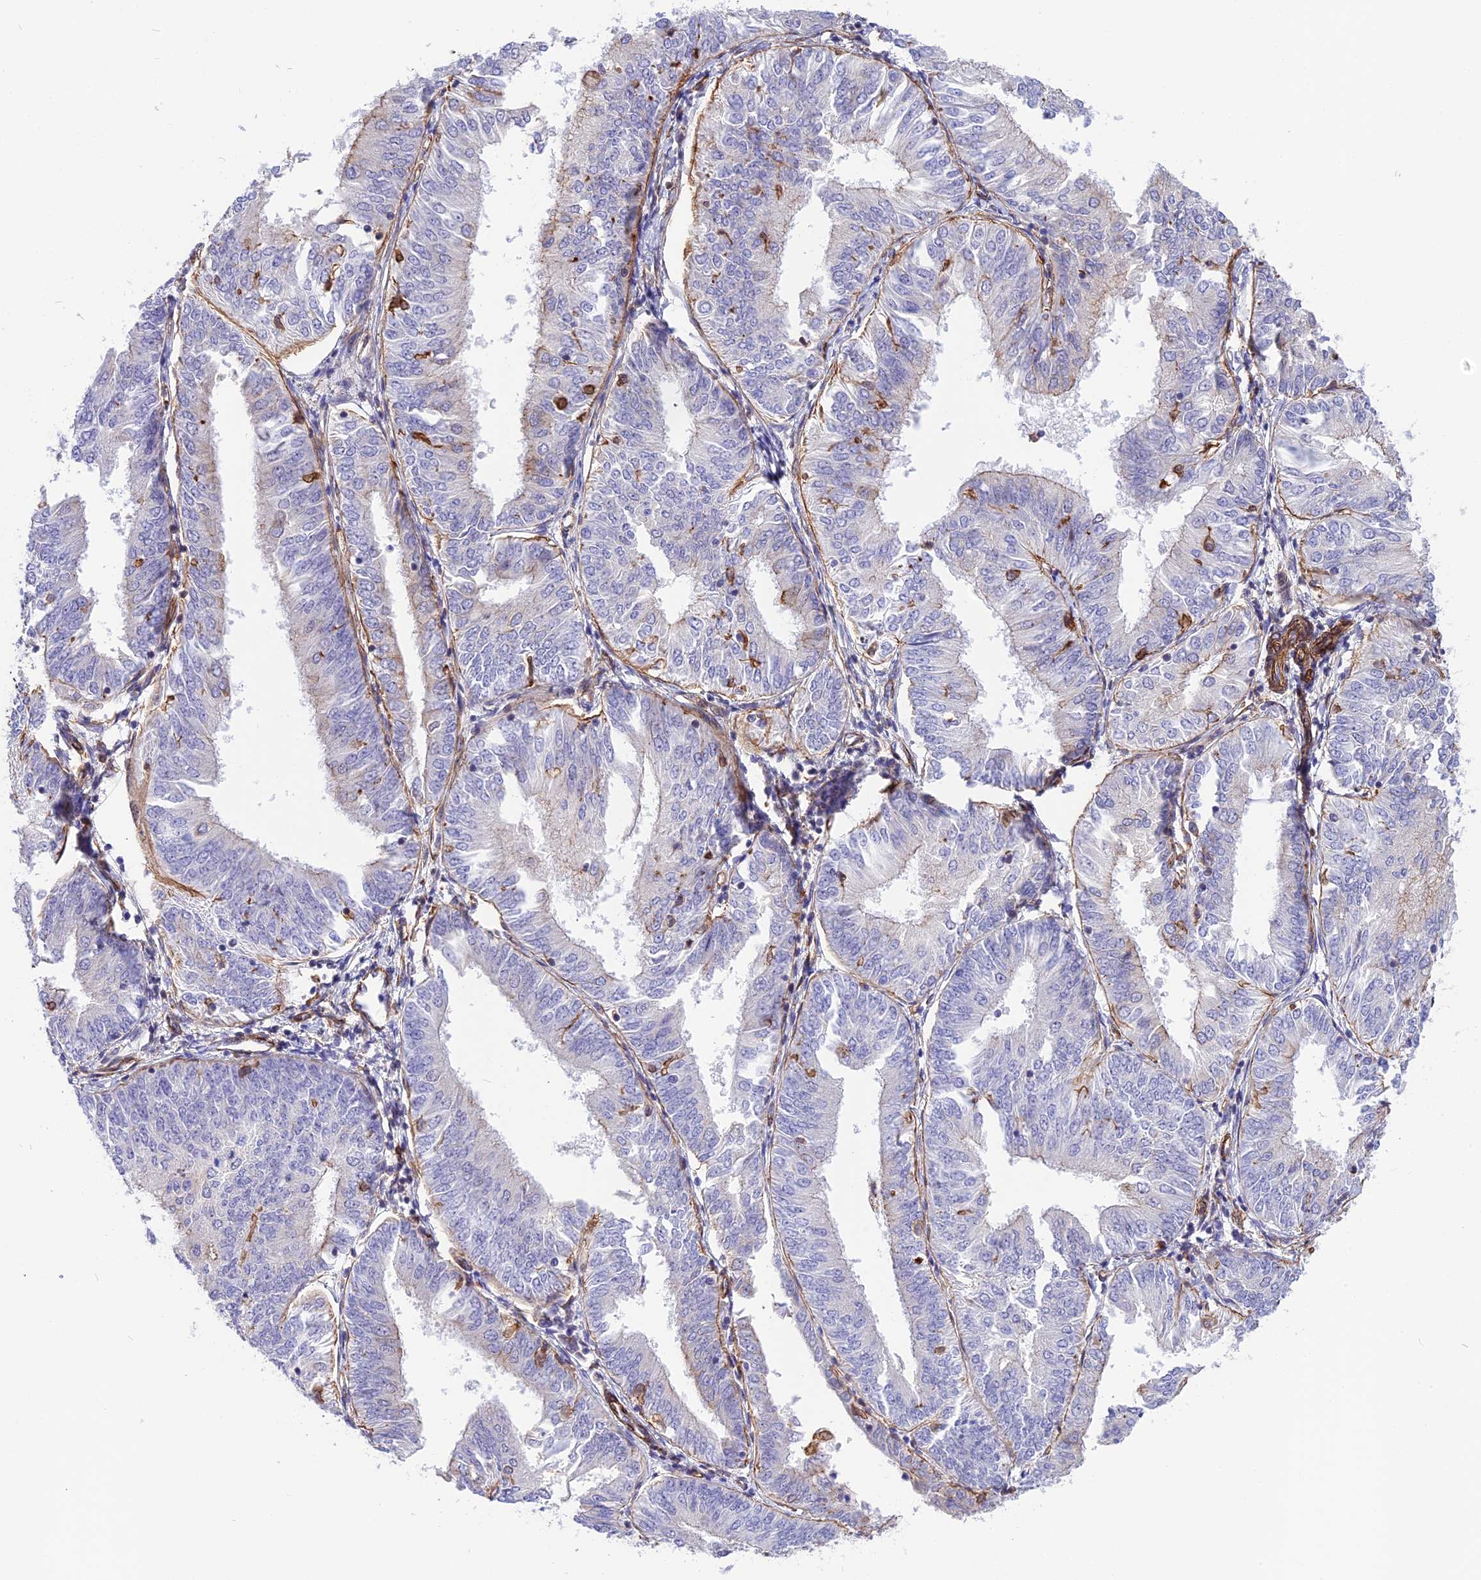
{"staining": {"intensity": "negative", "quantity": "none", "location": "none"}, "tissue": "endometrial cancer", "cell_type": "Tumor cells", "image_type": "cancer", "snomed": [{"axis": "morphology", "description": "Adenocarcinoma, NOS"}, {"axis": "topography", "description": "Endometrium"}], "caption": "Immunohistochemistry of human adenocarcinoma (endometrial) demonstrates no positivity in tumor cells. Brightfield microscopy of immunohistochemistry (IHC) stained with DAB (3,3'-diaminobenzidine) (brown) and hematoxylin (blue), captured at high magnification.", "gene": "R3HDM4", "patient": {"sex": "female", "age": 58}}